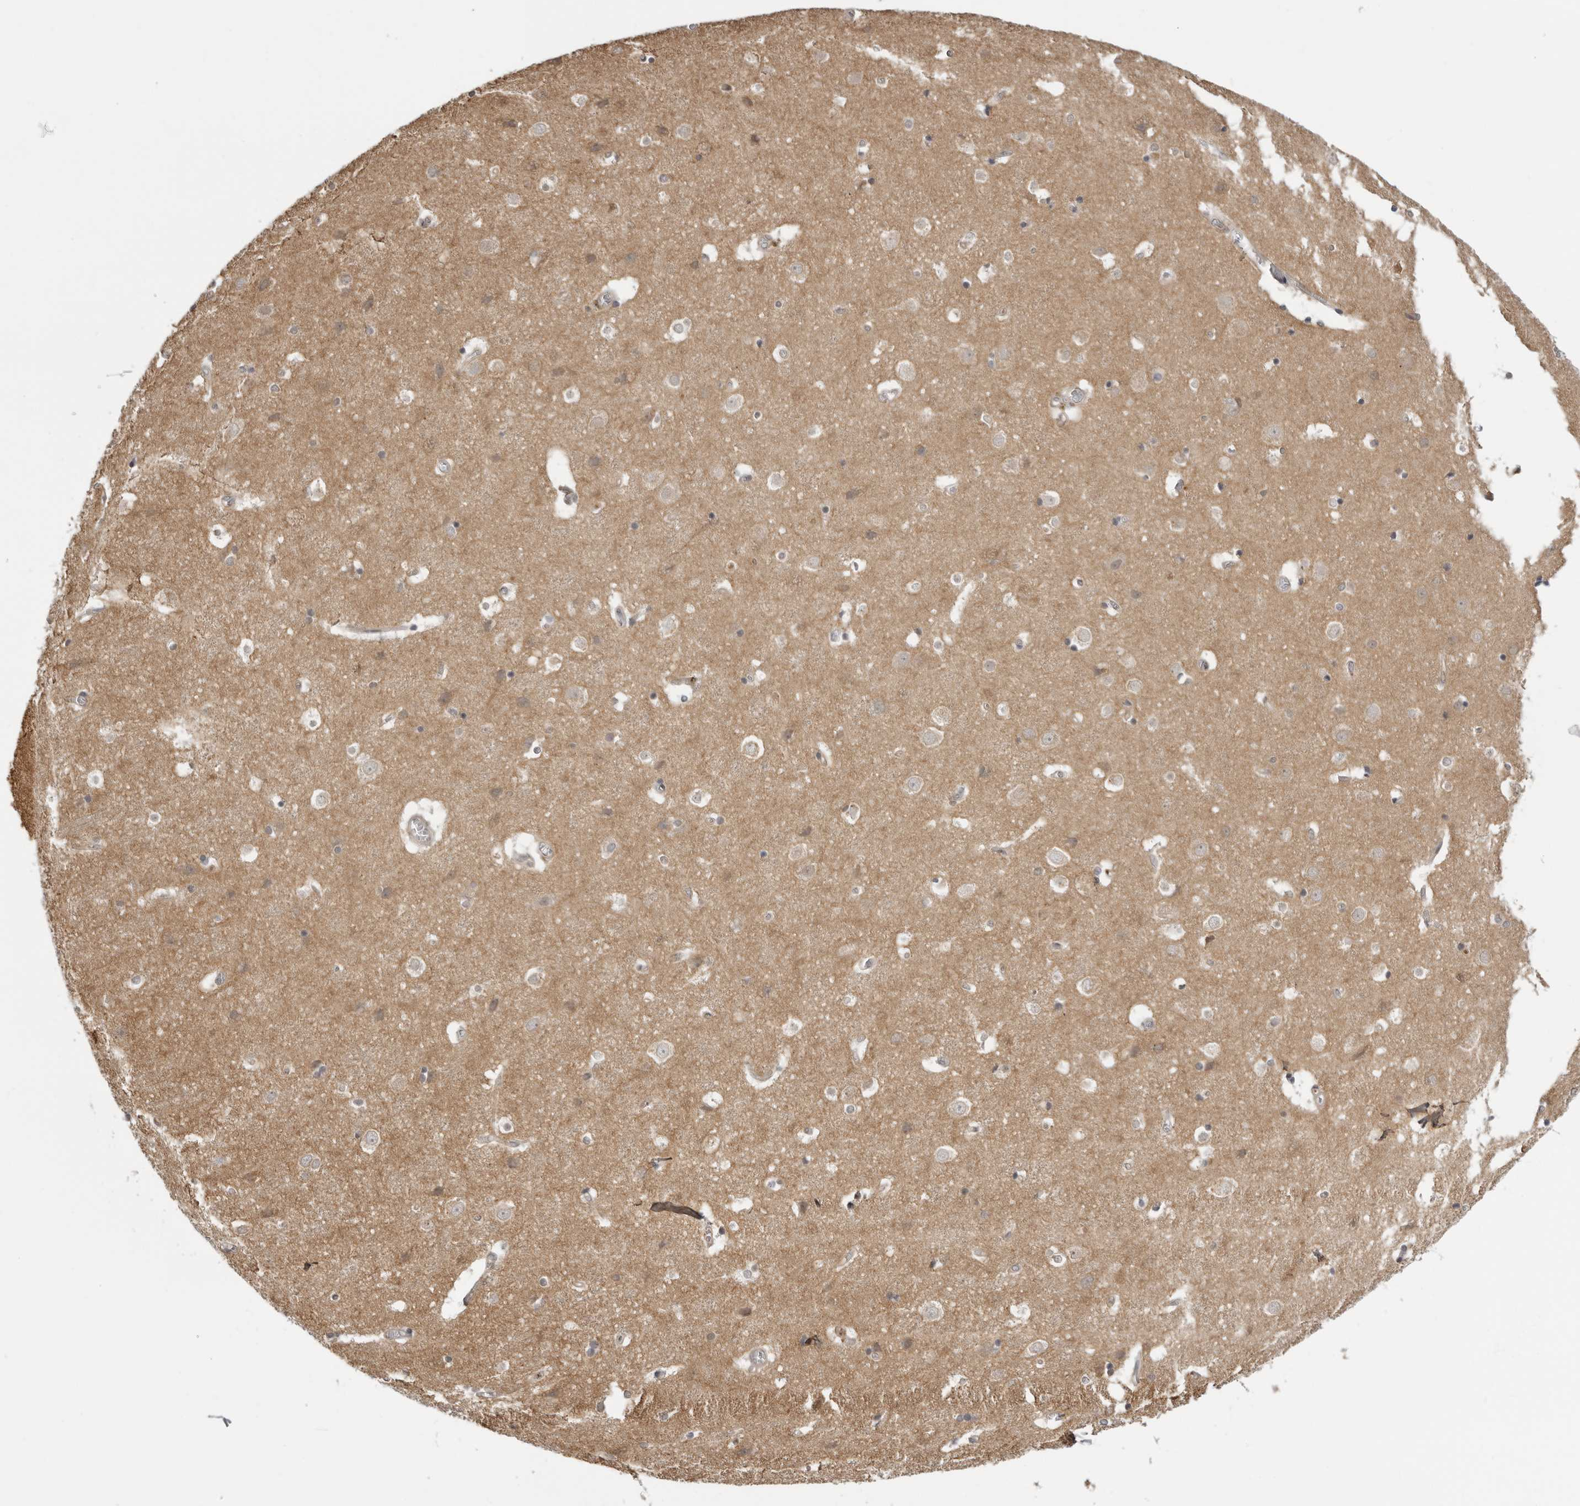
{"staining": {"intensity": "weak", "quantity": ">75%", "location": "cytoplasmic/membranous"}, "tissue": "cerebral cortex", "cell_type": "Endothelial cells", "image_type": "normal", "snomed": [{"axis": "morphology", "description": "Normal tissue, NOS"}, {"axis": "topography", "description": "Cerebral cortex"}], "caption": "Immunohistochemistry (IHC) (DAB (3,3'-diaminobenzidine)) staining of benign human cerebral cortex shows weak cytoplasmic/membranous protein expression in approximately >75% of endothelial cells. (IHC, brightfield microscopy, high magnification).", "gene": "PLEKHF2", "patient": {"sex": "male", "age": 54}}